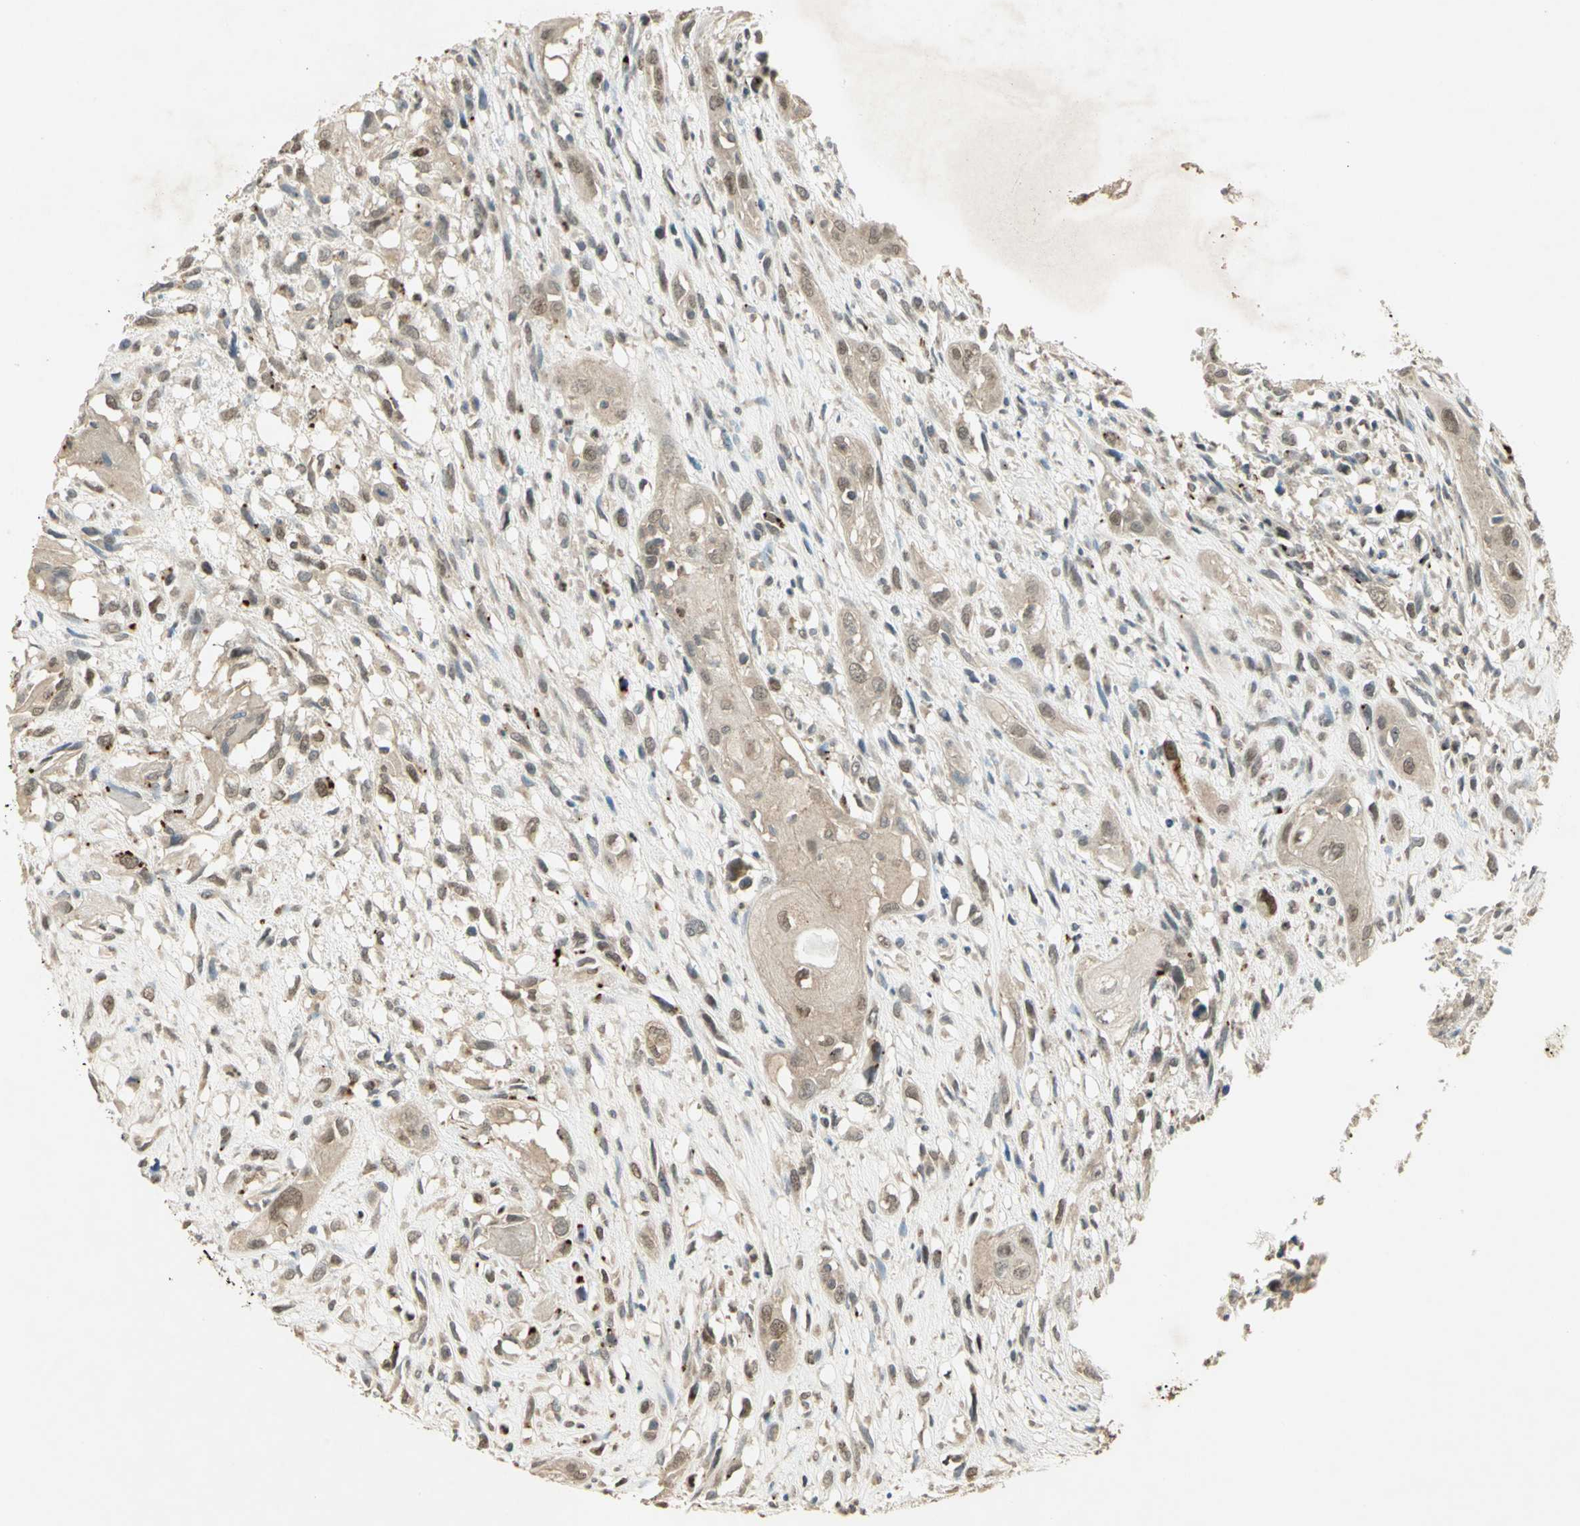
{"staining": {"intensity": "weak", "quantity": ">75%", "location": "cytoplasmic/membranous"}, "tissue": "head and neck cancer", "cell_type": "Tumor cells", "image_type": "cancer", "snomed": [{"axis": "morphology", "description": "Necrosis, NOS"}, {"axis": "morphology", "description": "Neoplasm, malignant, NOS"}, {"axis": "topography", "description": "Salivary gland"}, {"axis": "topography", "description": "Head-Neck"}], "caption": "A brown stain shows weak cytoplasmic/membranous positivity of a protein in head and neck cancer tumor cells.", "gene": "BIRC2", "patient": {"sex": "male", "age": 43}}